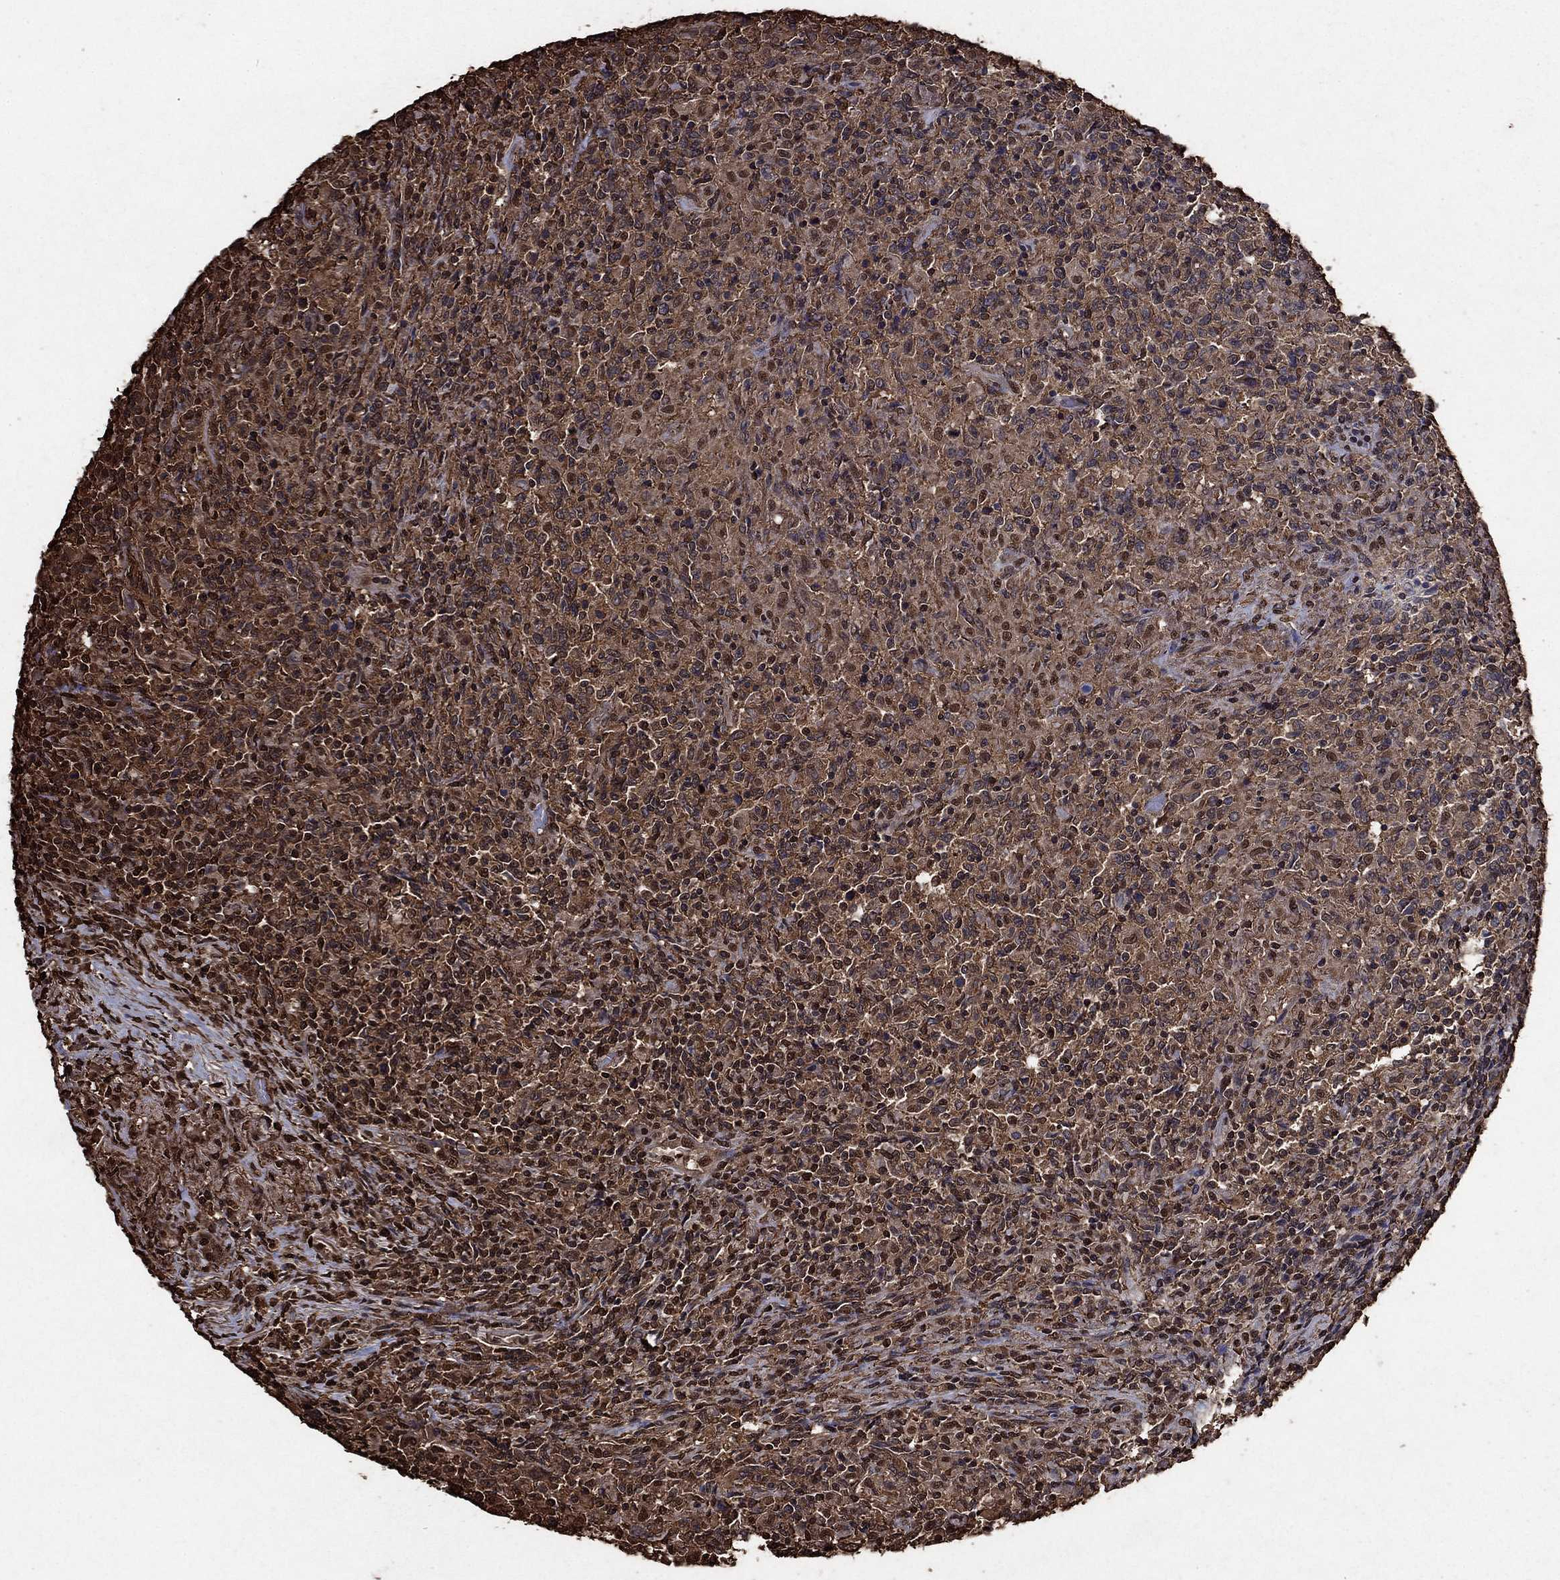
{"staining": {"intensity": "moderate", "quantity": "25%-75%", "location": "cytoplasmic/membranous,nuclear"}, "tissue": "lymphoma", "cell_type": "Tumor cells", "image_type": "cancer", "snomed": [{"axis": "morphology", "description": "Malignant lymphoma, non-Hodgkin's type, High grade"}, {"axis": "topography", "description": "Lung"}], "caption": "There is medium levels of moderate cytoplasmic/membranous and nuclear expression in tumor cells of malignant lymphoma, non-Hodgkin's type (high-grade), as demonstrated by immunohistochemical staining (brown color).", "gene": "GAPDH", "patient": {"sex": "male", "age": 79}}